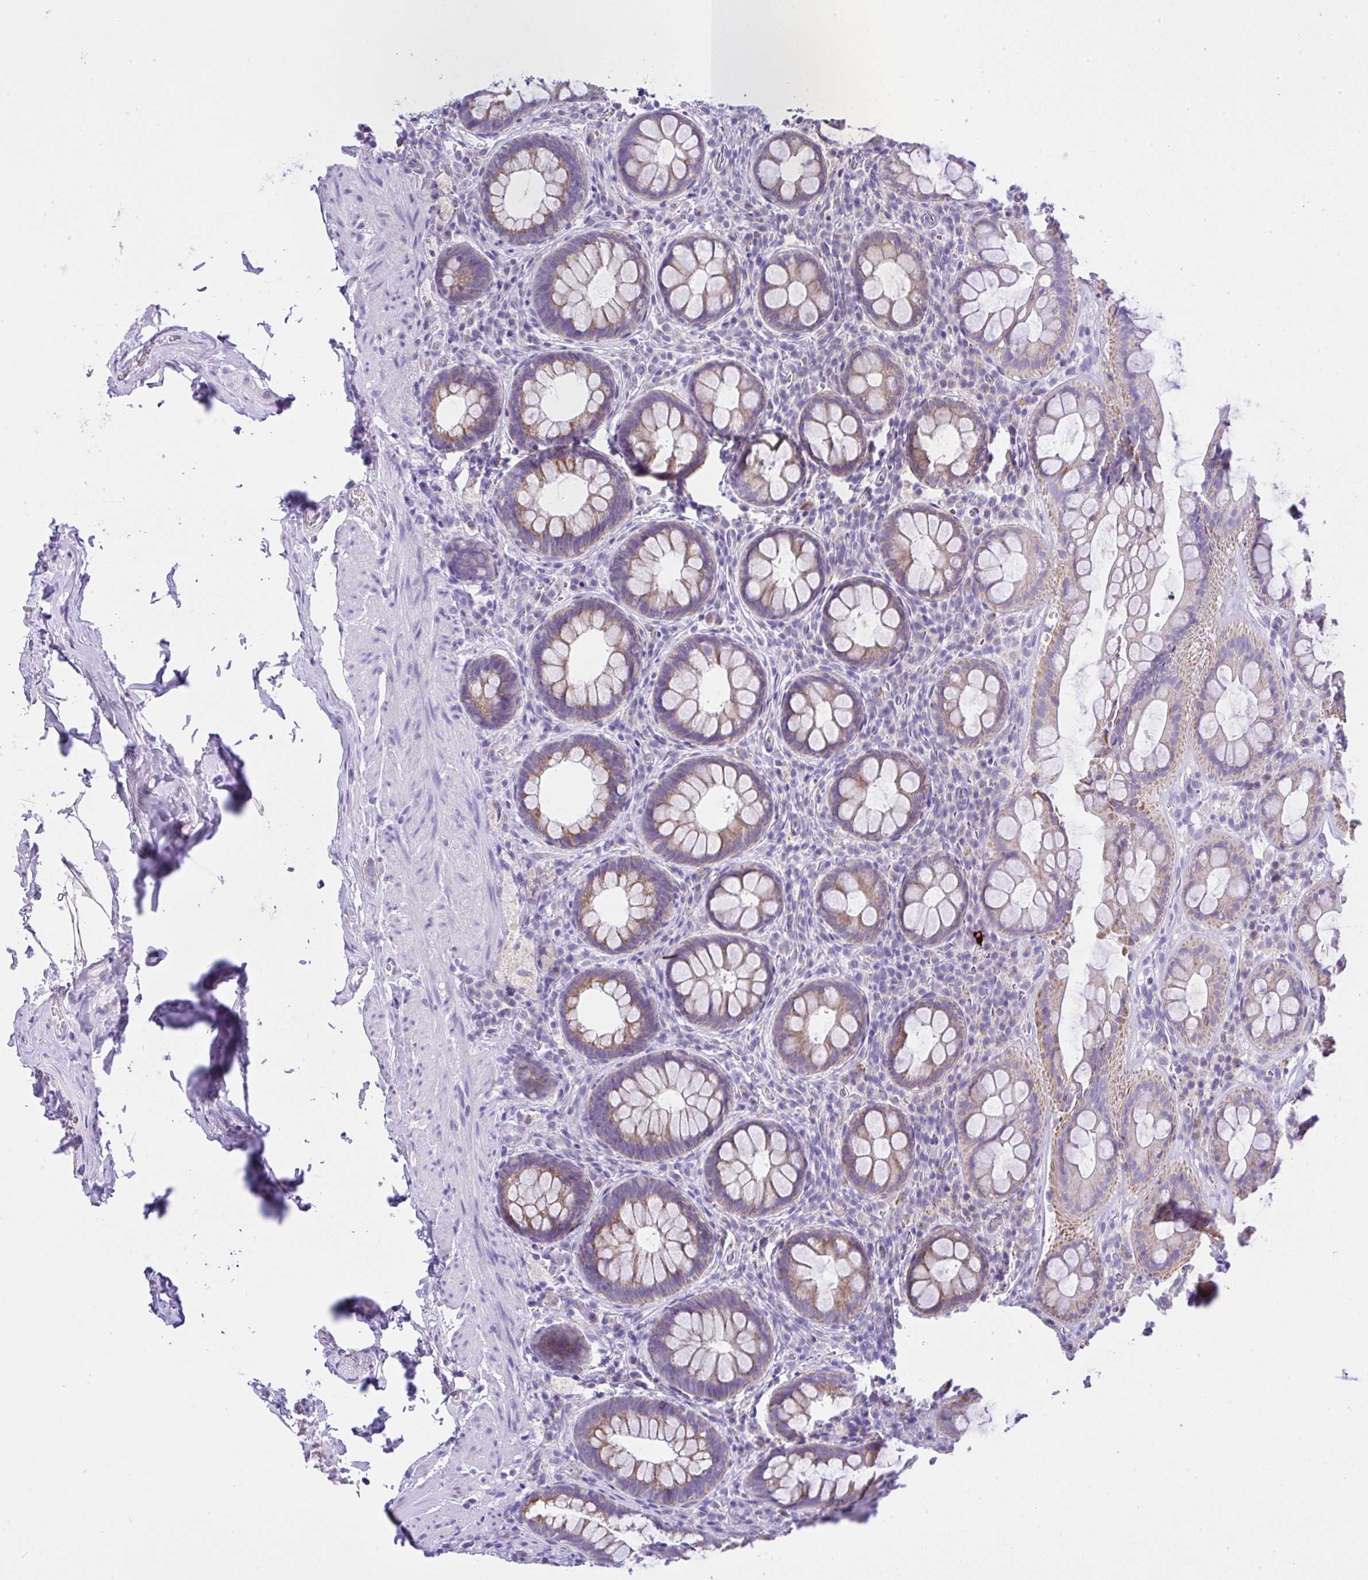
{"staining": {"intensity": "moderate", "quantity": "25%-75%", "location": "cytoplasmic/membranous"}, "tissue": "rectum", "cell_type": "Glandular cells", "image_type": "normal", "snomed": [{"axis": "morphology", "description": "Normal tissue, NOS"}, {"axis": "topography", "description": "Rectum"}], "caption": "Benign rectum demonstrates moderate cytoplasmic/membranous expression in approximately 25%-75% of glandular cells, visualized by immunohistochemistry.", "gene": "SLC13A1", "patient": {"sex": "female", "age": 69}}